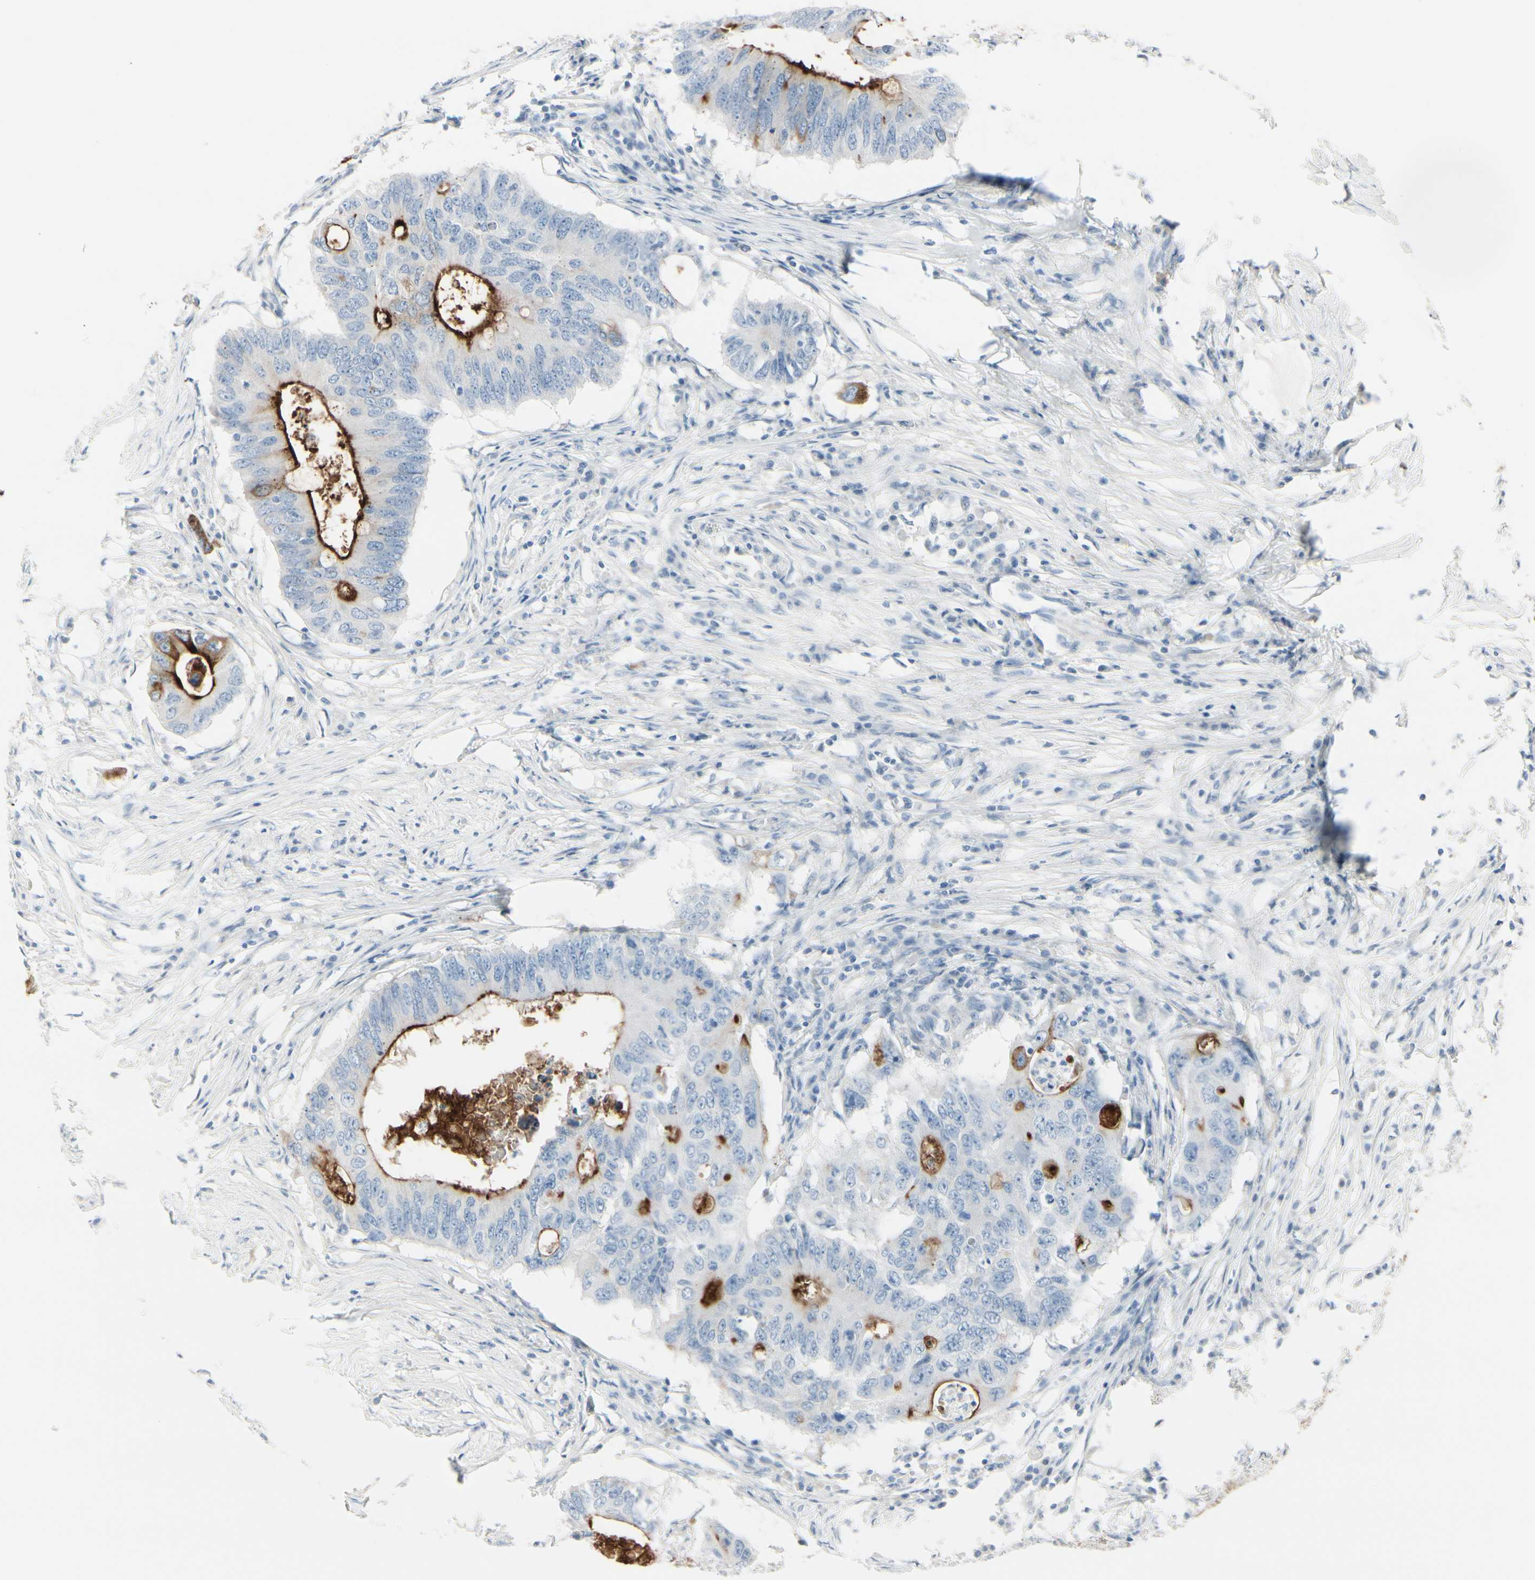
{"staining": {"intensity": "strong", "quantity": "<25%", "location": "cytoplasmic/membranous"}, "tissue": "colorectal cancer", "cell_type": "Tumor cells", "image_type": "cancer", "snomed": [{"axis": "morphology", "description": "Adenocarcinoma, NOS"}, {"axis": "topography", "description": "Colon"}], "caption": "Tumor cells display medium levels of strong cytoplasmic/membranous positivity in approximately <25% of cells in human colorectal cancer (adenocarcinoma). (DAB (3,3'-diaminobenzidine) IHC with brightfield microscopy, high magnification).", "gene": "CDHR5", "patient": {"sex": "male", "age": 71}}